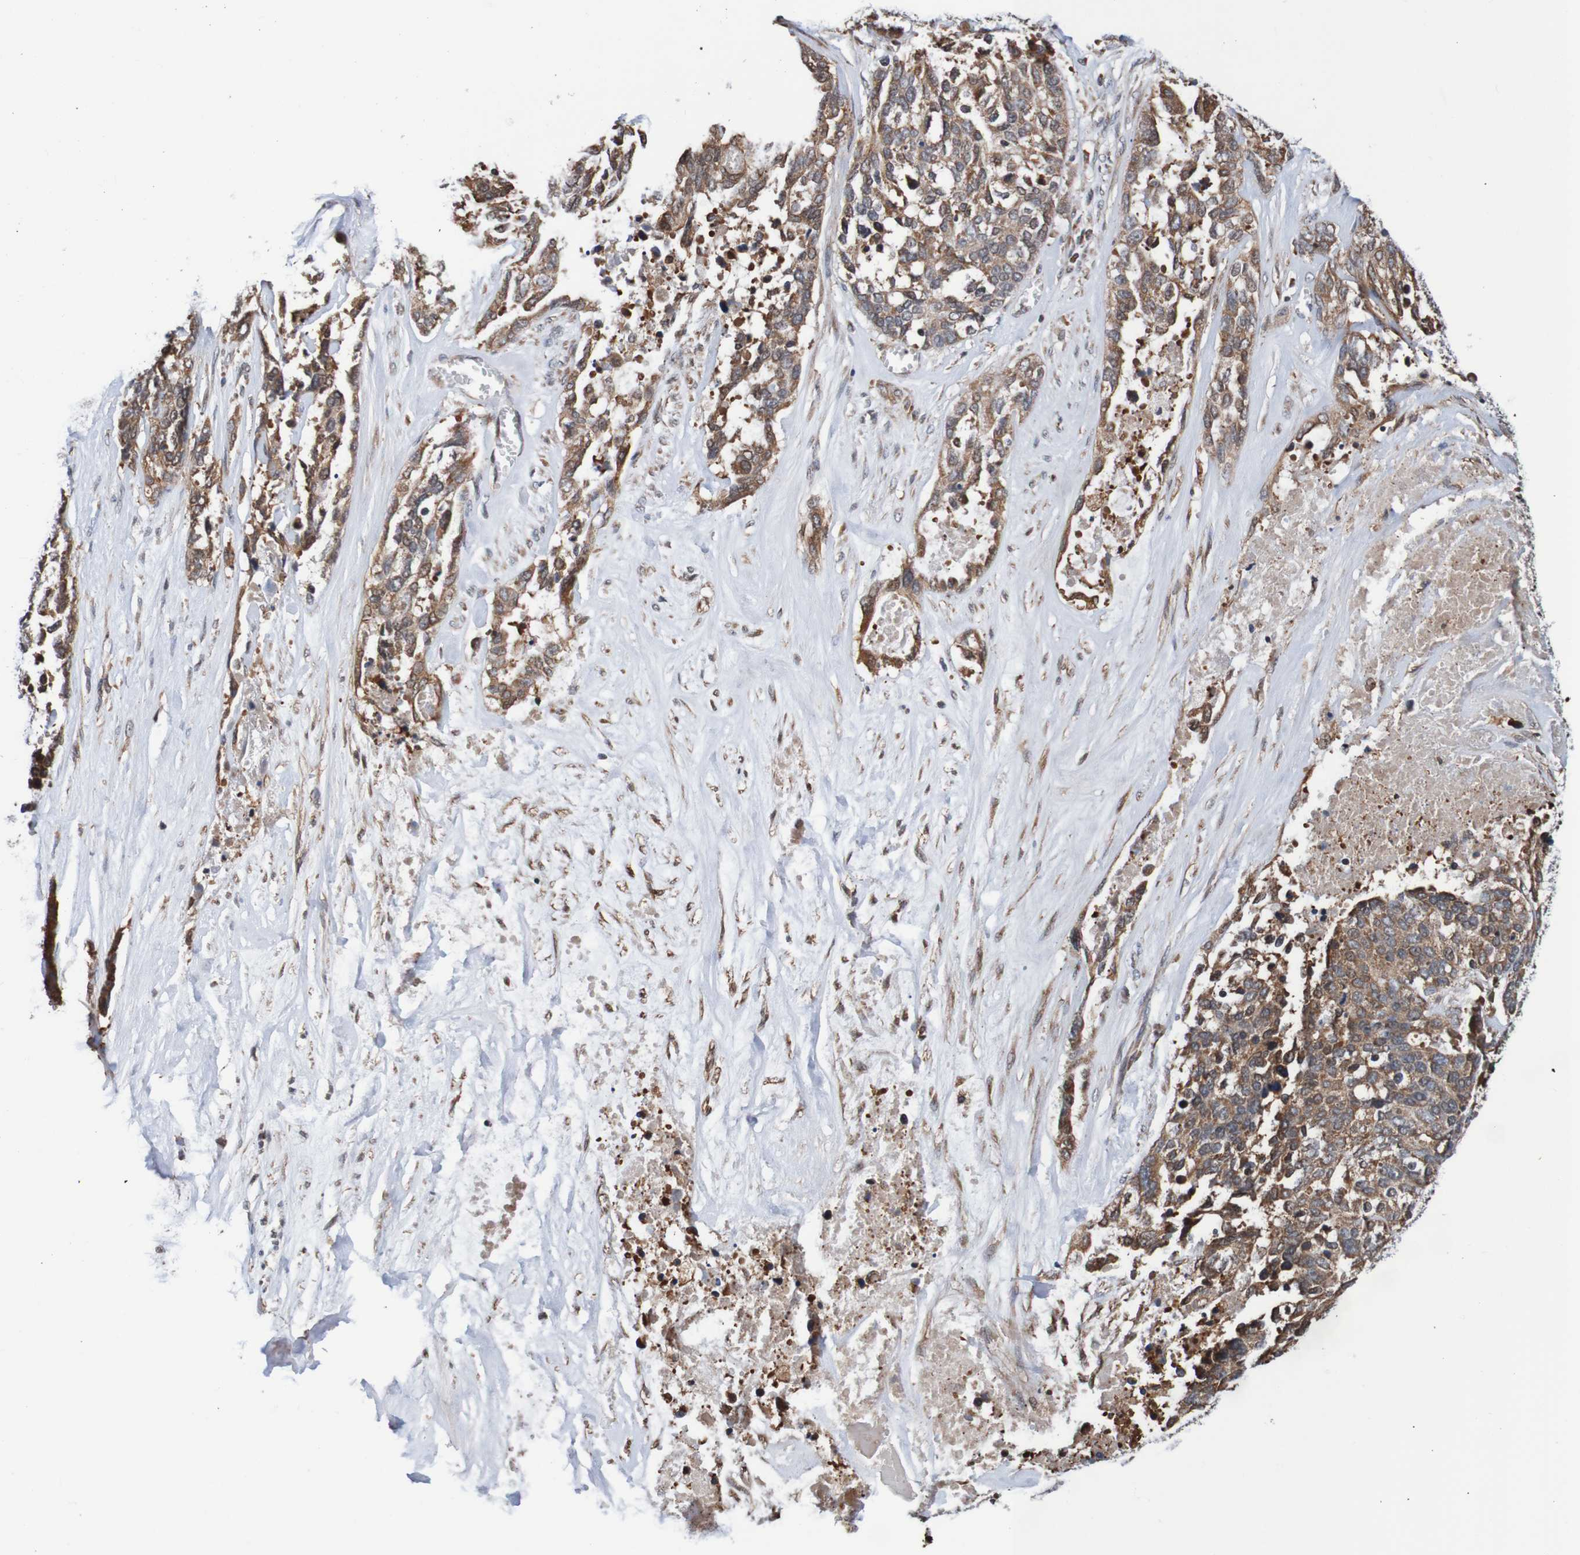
{"staining": {"intensity": "moderate", "quantity": ">75%", "location": "cytoplasmic/membranous"}, "tissue": "ovarian cancer", "cell_type": "Tumor cells", "image_type": "cancer", "snomed": [{"axis": "morphology", "description": "Cystadenocarcinoma, serous, NOS"}, {"axis": "topography", "description": "Ovary"}], "caption": "The micrograph shows a brown stain indicating the presence of a protein in the cytoplasmic/membranous of tumor cells in serous cystadenocarcinoma (ovarian).", "gene": "AXIN1", "patient": {"sex": "female", "age": 44}}